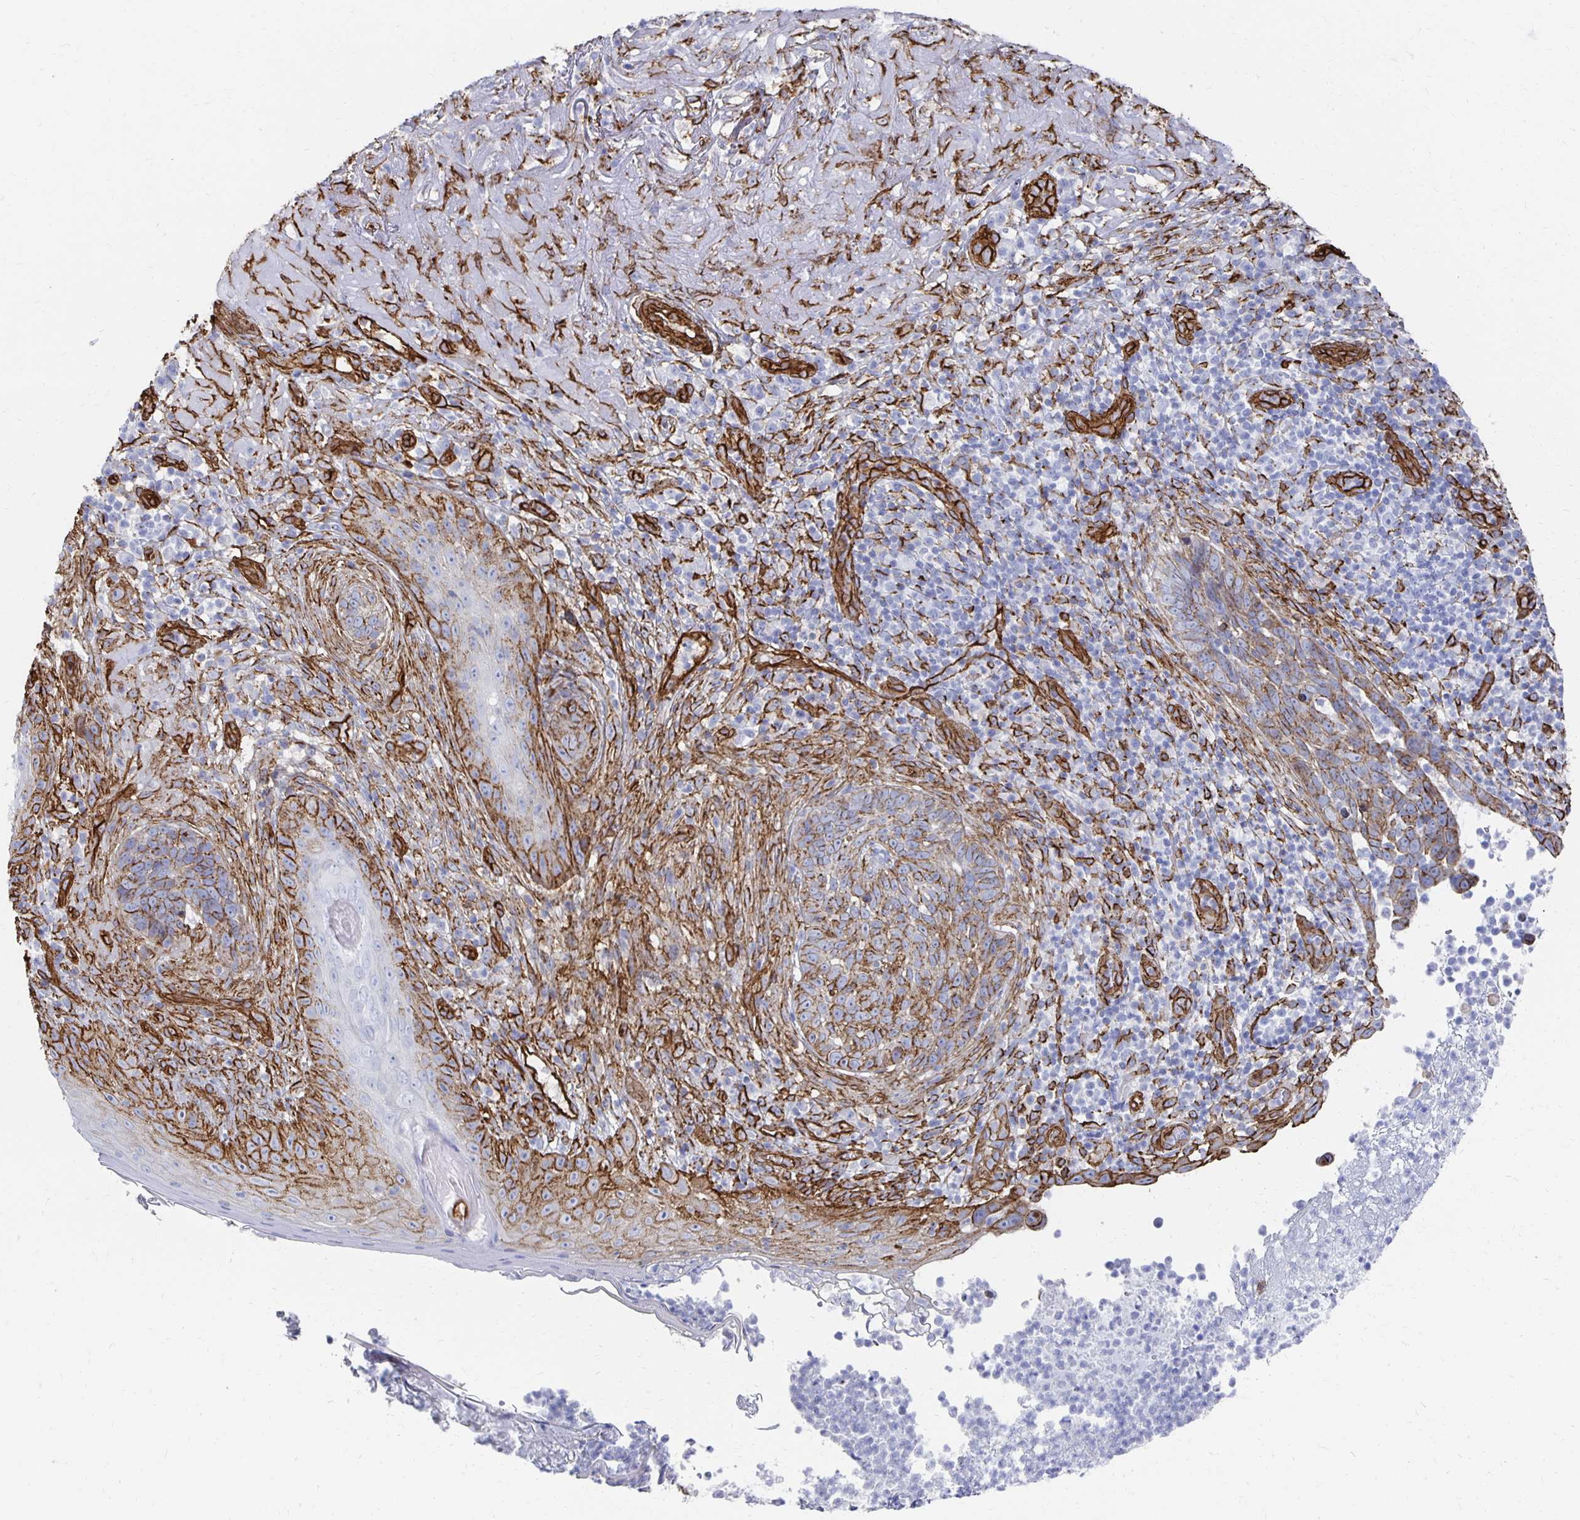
{"staining": {"intensity": "moderate", "quantity": "25%-75%", "location": "cytoplasmic/membranous"}, "tissue": "skin cancer", "cell_type": "Tumor cells", "image_type": "cancer", "snomed": [{"axis": "morphology", "description": "Basal cell carcinoma"}, {"axis": "topography", "description": "Skin"}, {"axis": "topography", "description": "Skin of face"}], "caption": "This photomicrograph displays basal cell carcinoma (skin) stained with immunohistochemistry (IHC) to label a protein in brown. The cytoplasmic/membranous of tumor cells show moderate positivity for the protein. Nuclei are counter-stained blue.", "gene": "VIPR2", "patient": {"sex": "female", "age": 95}}